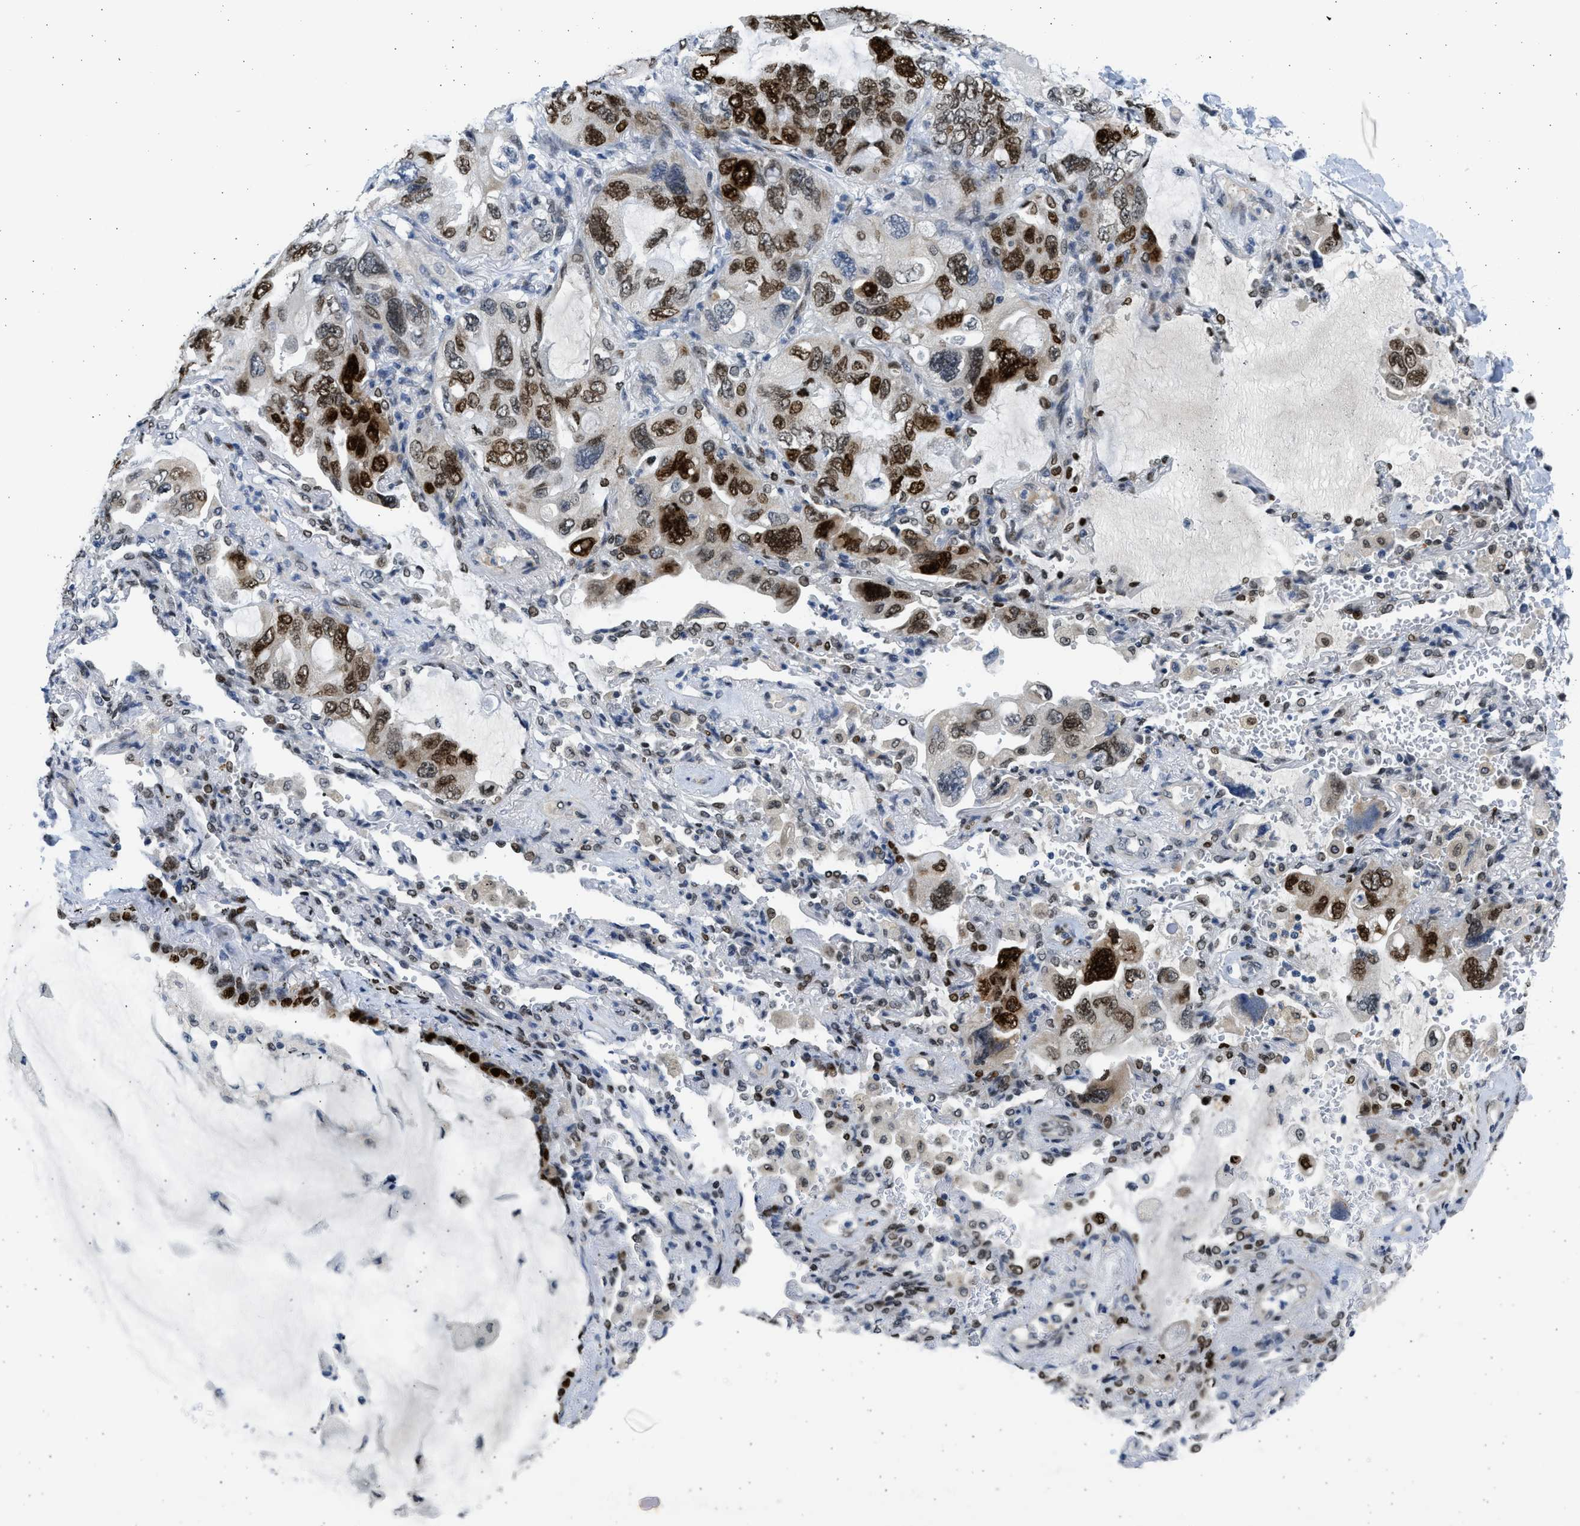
{"staining": {"intensity": "strong", "quantity": "25%-75%", "location": "nuclear"}, "tissue": "lung cancer", "cell_type": "Tumor cells", "image_type": "cancer", "snomed": [{"axis": "morphology", "description": "Squamous cell carcinoma, NOS"}, {"axis": "topography", "description": "Lung"}], "caption": "Human lung cancer stained with a brown dye shows strong nuclear positive positivity in about 25%-75% of tumor cells.", "gene": "HMGN3", "patient": {"sex": "female", "age": 73}}